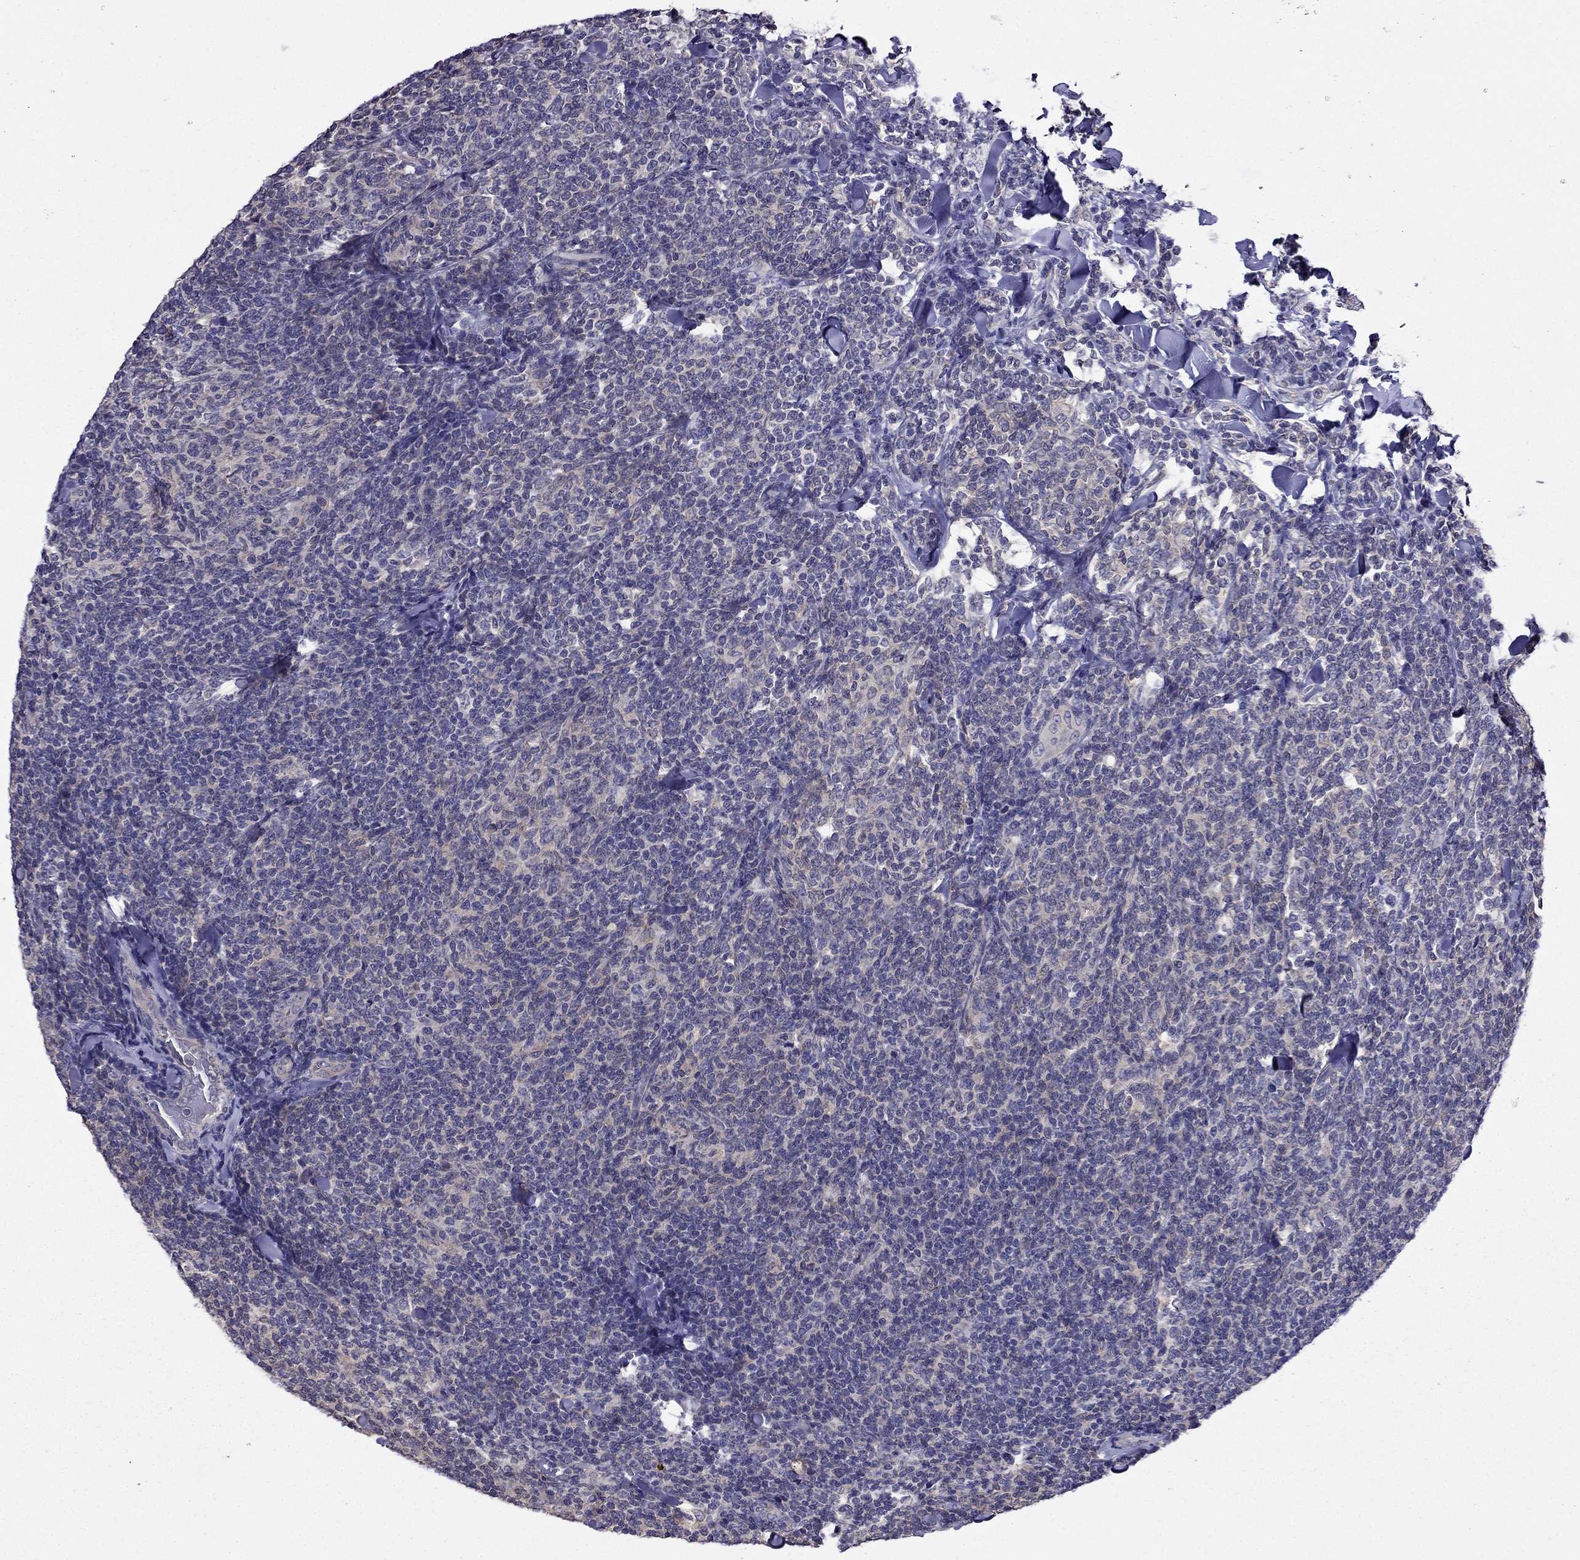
{"staining": {"intensity": "negative", "quantity": "none", "location": "none"}, "tissue": "lymphoma", "cell_type": "Tumor cells", "image_type": "cancer", "snomed": [{"axis": "morphology", "description": "Malignant lymphoma, non-Hodgkin's type, Low grade"}, {"axis": "topography", "description": "Lymph node"}], "caption": "A high-resolution image shows immunohistochemistry (IHC) staining of lymphoma, which displays no significant staining in tumor cells.", "gene": "SCNN1D", "patient": {"sex": "female", "age": 56}}